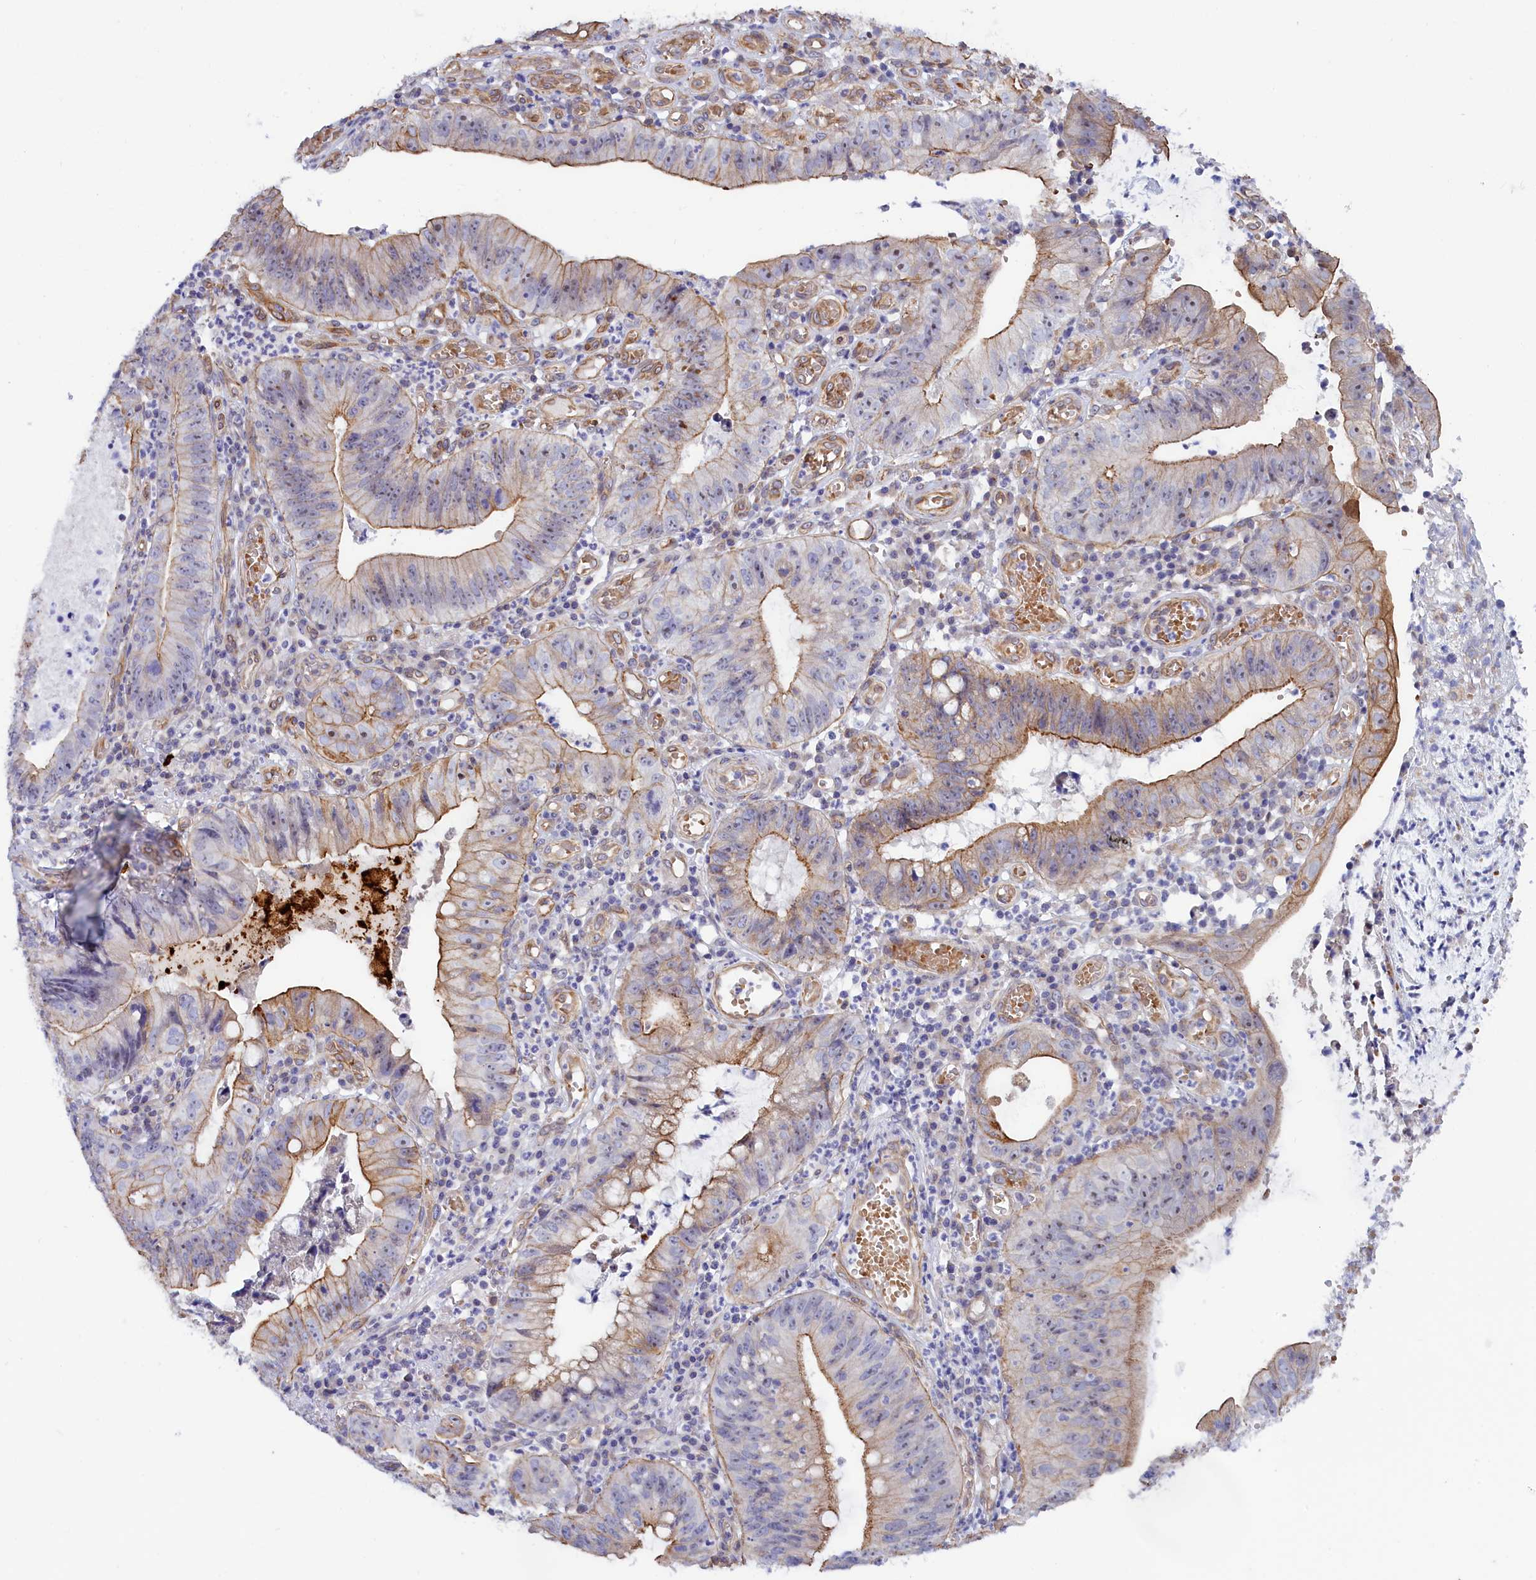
{"staining": {"intensity": "moderate", "quantity": "25%-75%", "location": "cytoplasmic/membranous"}, "tissue": "stomach cancer", "cell_type": "Tumor cells", "image_type": "cancer", "snomed": [{"axis": "morphology", "description": "Adenocarcinoma, NOS"}, {"axis": "topography", "description": "Stomach"}], "caption": "A brown stain highlights moderate cytoplasmic/membranous staining of a protein in human stomach cancer (adenocarcinoma) tumor cells. Immunohistochemistry stains the protein of interest in brown and the nuclei are stained blue.", "gene": "ABCC12", "patient": {"sex": "male", "age": 59}}